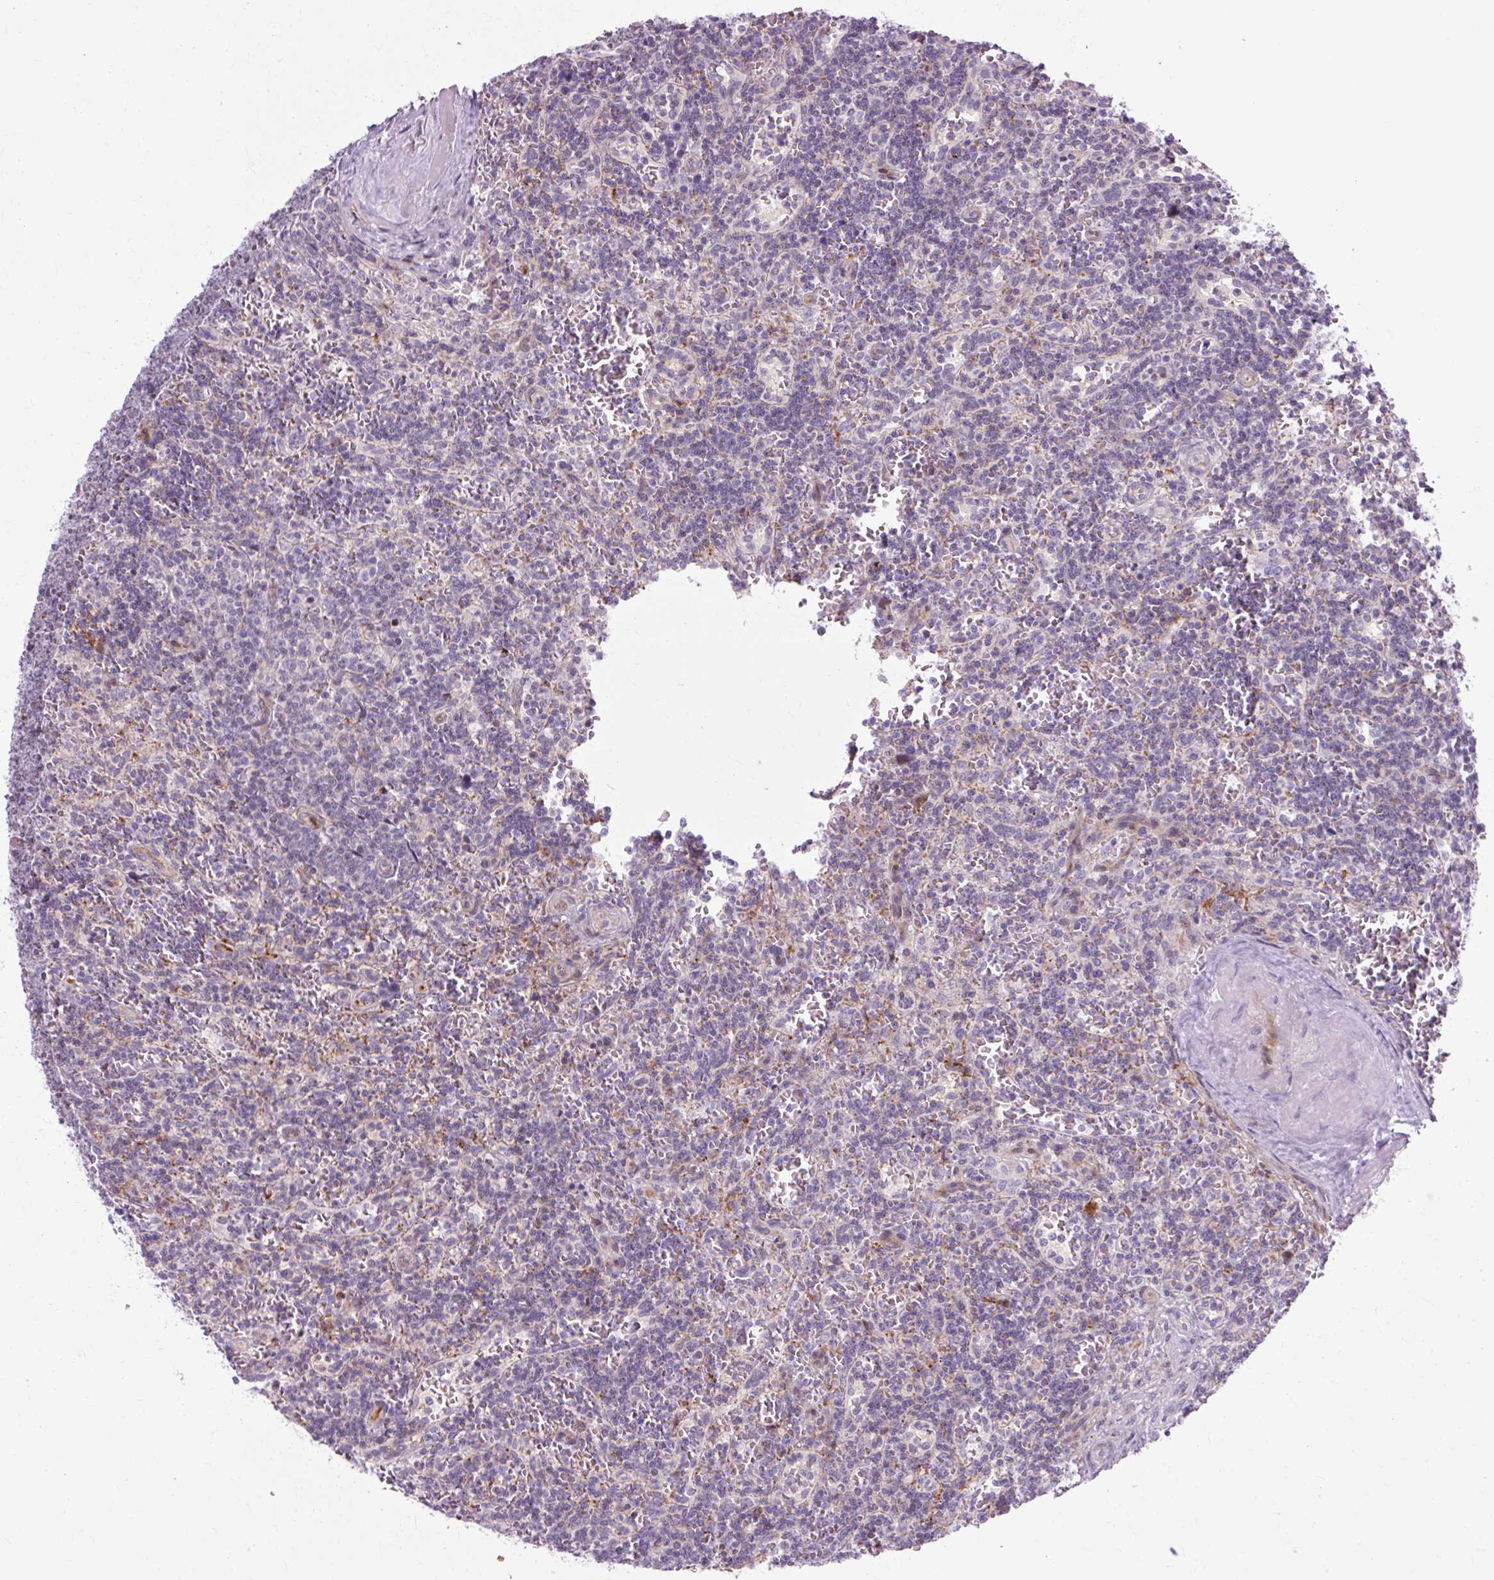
{"staining": {"intensity": "negative", "quantity": "none", "location": "none"}, "tissue": "lymphoma", "cell_type": "Tumor cells", "image_type": "cancer", "snomed": [{"axis": "morphology", "description": "Malignant lymphoma, non-Hodgkin's type, Low grade"}, {"axis": "topography", "description": "Spleen"}], "caption": "DAB (3,3'-diaminobenzidine) immunohistochemical staining of low-grade malignant lymphoma, non-Hodgkin's type demonstrates no significant staining in tumor cells. (DAB (3,3'-diaminobenzidine) IHC, high magnification).", "gene": "ZNF35", "patient": {"sex": "male", "age": 73}}